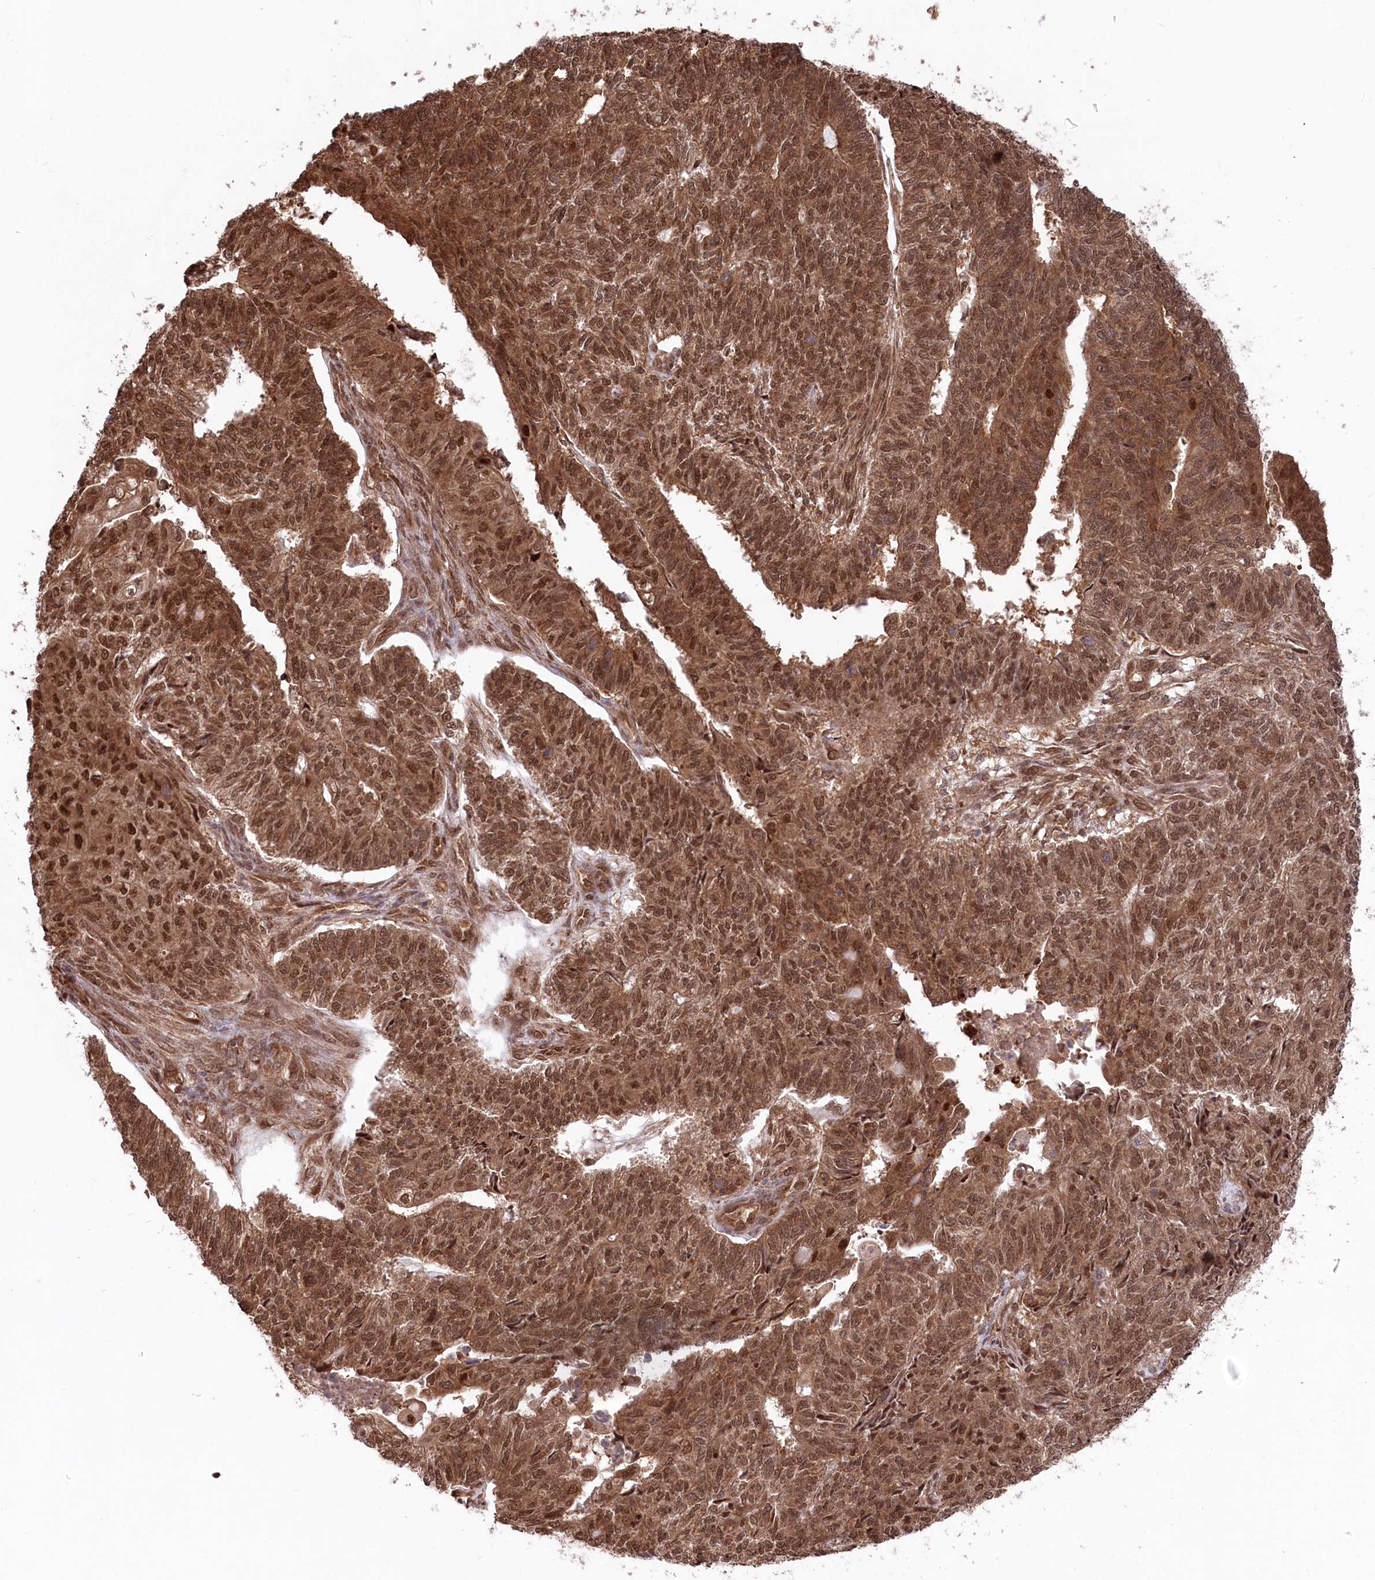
{"staining": {"intensity": "strong", "quantity": ">75%", "location": "cytoplasmic/membranous,nuclear"}, "tissue": "endometrial cancer", "cell_type": "Tumor cells", "image_type": "cancer", "snomed": [{"axis": "morphology", "description": "Adenocarcinoma, NOS"}, {"axis": "topography", "description": "Endometrium"}], "caption": "Immunohistochemistry (IHC) (DAB (3,3'-diaminobenzidine)) staining of adenocarcinoma (endometrial) exhibits strong cytoplasmic/membranous and nuclear protein staining in about >75% of tumor cells.", "gene": "PSMA1", "patient": {"sex": "female", "age": 32}}